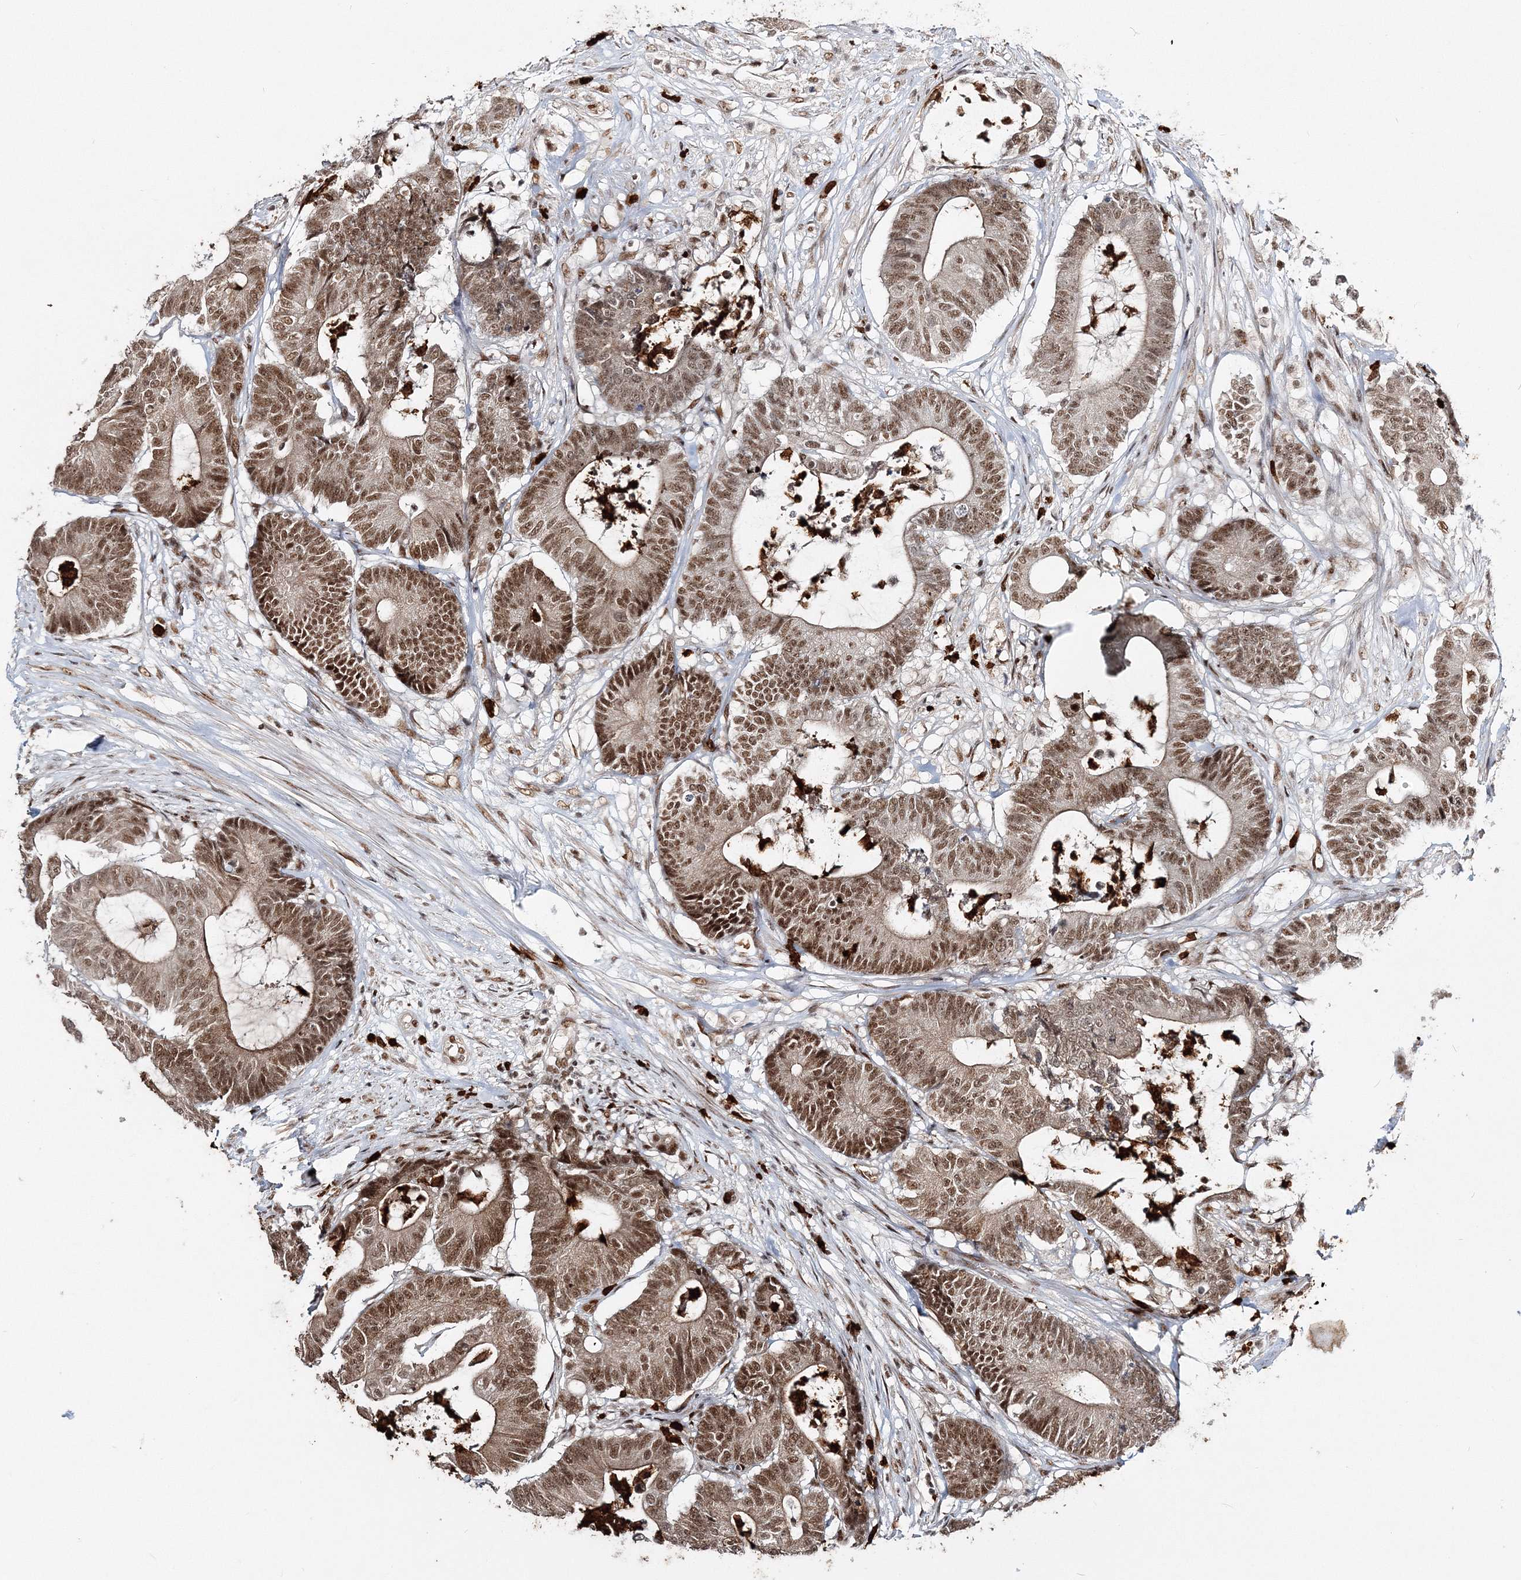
{"staining": {"intensity": "strong", "quantity": ">75%", "location": "cytoplasmic/membranous,nuclear"}, "tissue": "colorectal cancer", "cell_type": "Tumor cells", "image_type": "cancer", "snomed": [{"axis": "morphology", "description": "Adenocarcinoma, NOS"}, {"axis": "topography", "description": "Colon"}], "caption": "Immunohistochemical staining of colorectal adenocarcinoma reveals high levels of strong cytoplasmic/membranous and nuclear protein staining in approximately >75% of tumor cells.", "gene": "QRICH1", "patient": {"sex": "female", "age": 84}}